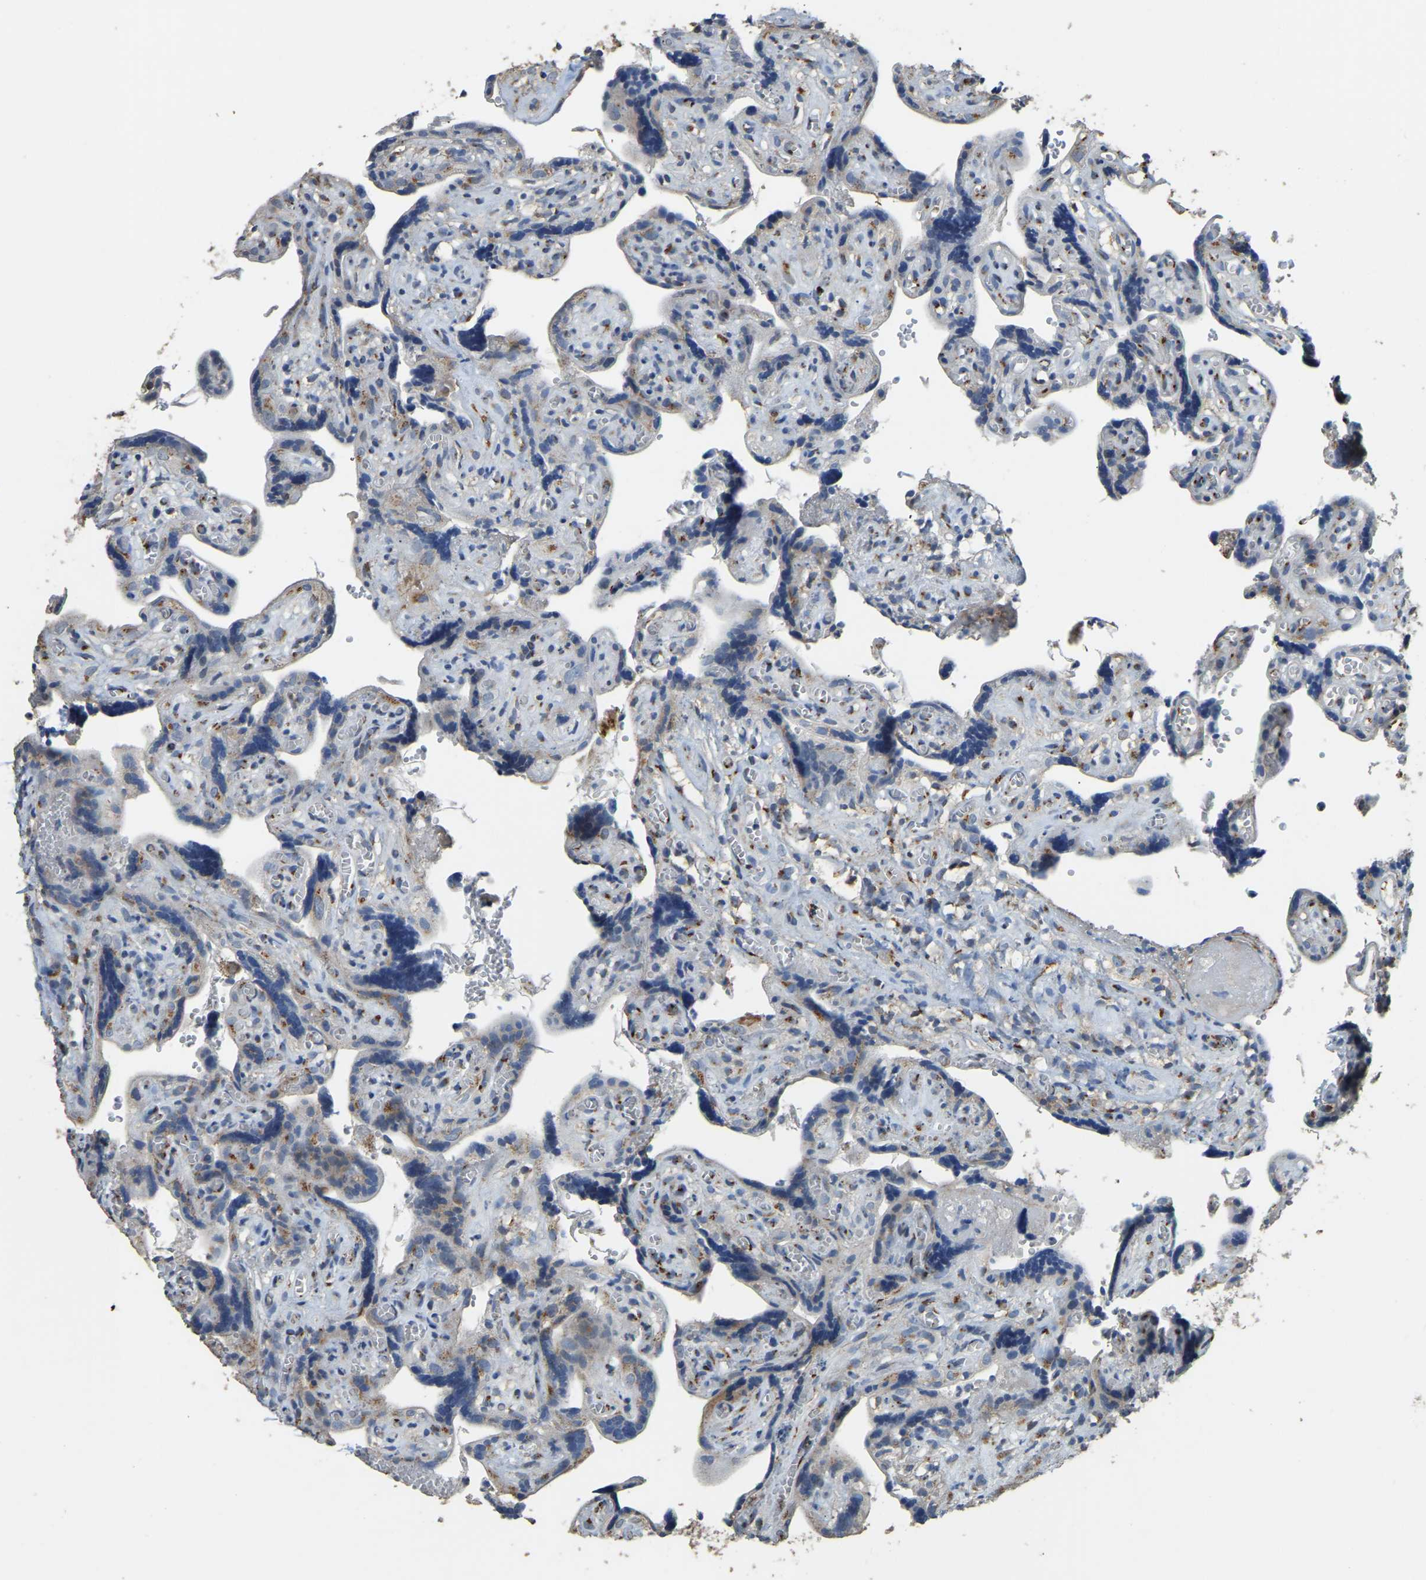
{"staining": {"intensity": "moderate", "quantity": ">75%", "location": "cytoplasmic/membranous"}, "tissue": "placenta", "cell_type": "Decidual cells", "image_type": "normal", "snomed": [{"axis": "morphology", "description": "Normal tissue, NOS"}, {"axis": "topography", "description": "Placenta"}], "caption": "Decidual cells demonstrate medium levels of moderate cytoplasmic/membranous staining in approximately >75% of cells in normal placenta.", "gene": "FAM174A", "patient": {"sex": "female", "age": 30}}